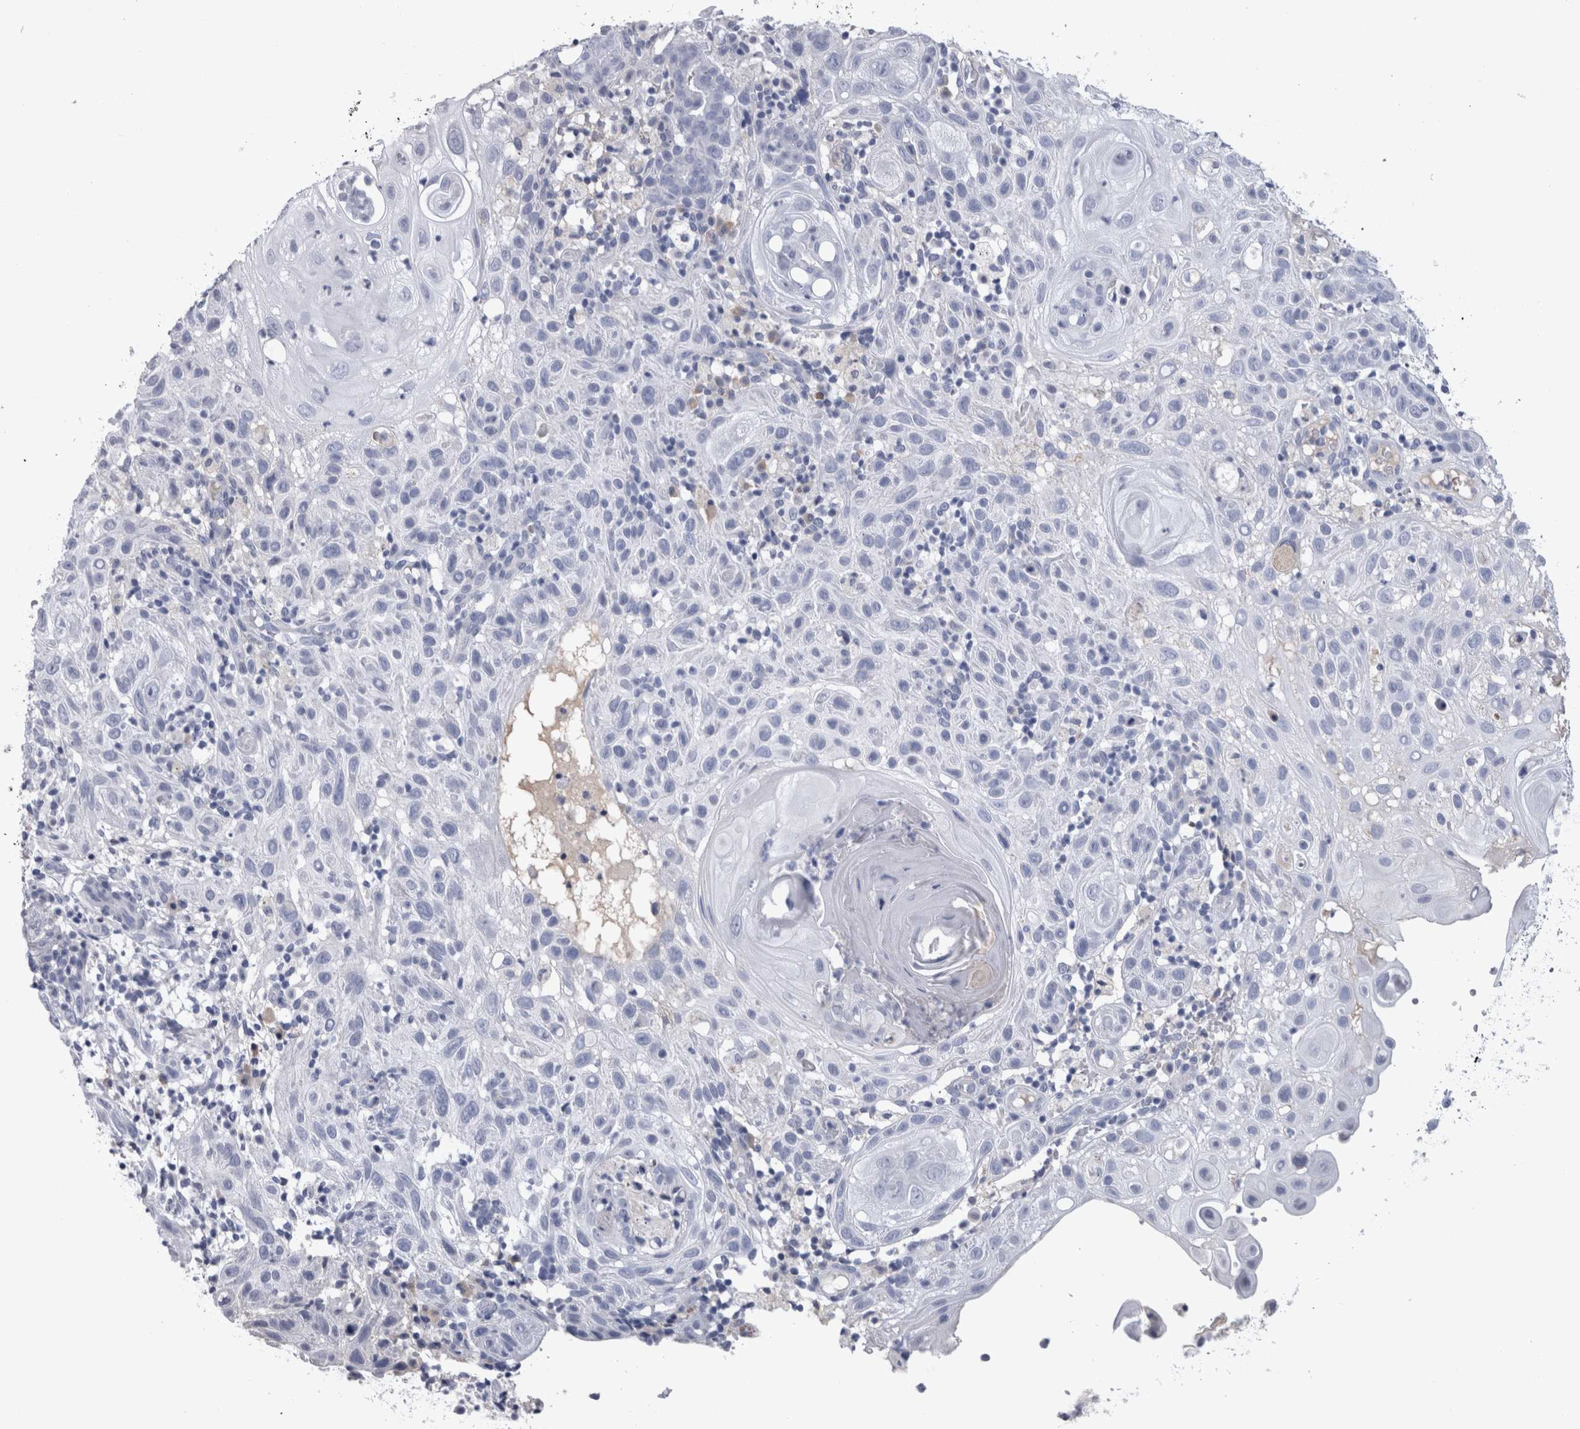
{"staining": {"intensity": "negative", "quantity": "none", "location": "none"}, "tissue": "skin cancer", "cell_type": "Tumor cells", "image_type": "cancer", "snomed": [{"axis": "morphology", "description": "Normal tissue, NOS"}, {"axis": "morphology", "description": "Squamous cell carcinoma, NOS"}, {"axis": "topography", "description": "Skin"}], "caption": "This is an IHC image of squamous cell carcinoma (skin). There is no expression in tumor cells.", "gene": "PAX5", "patient": {"sex": "female", "age": 96}}